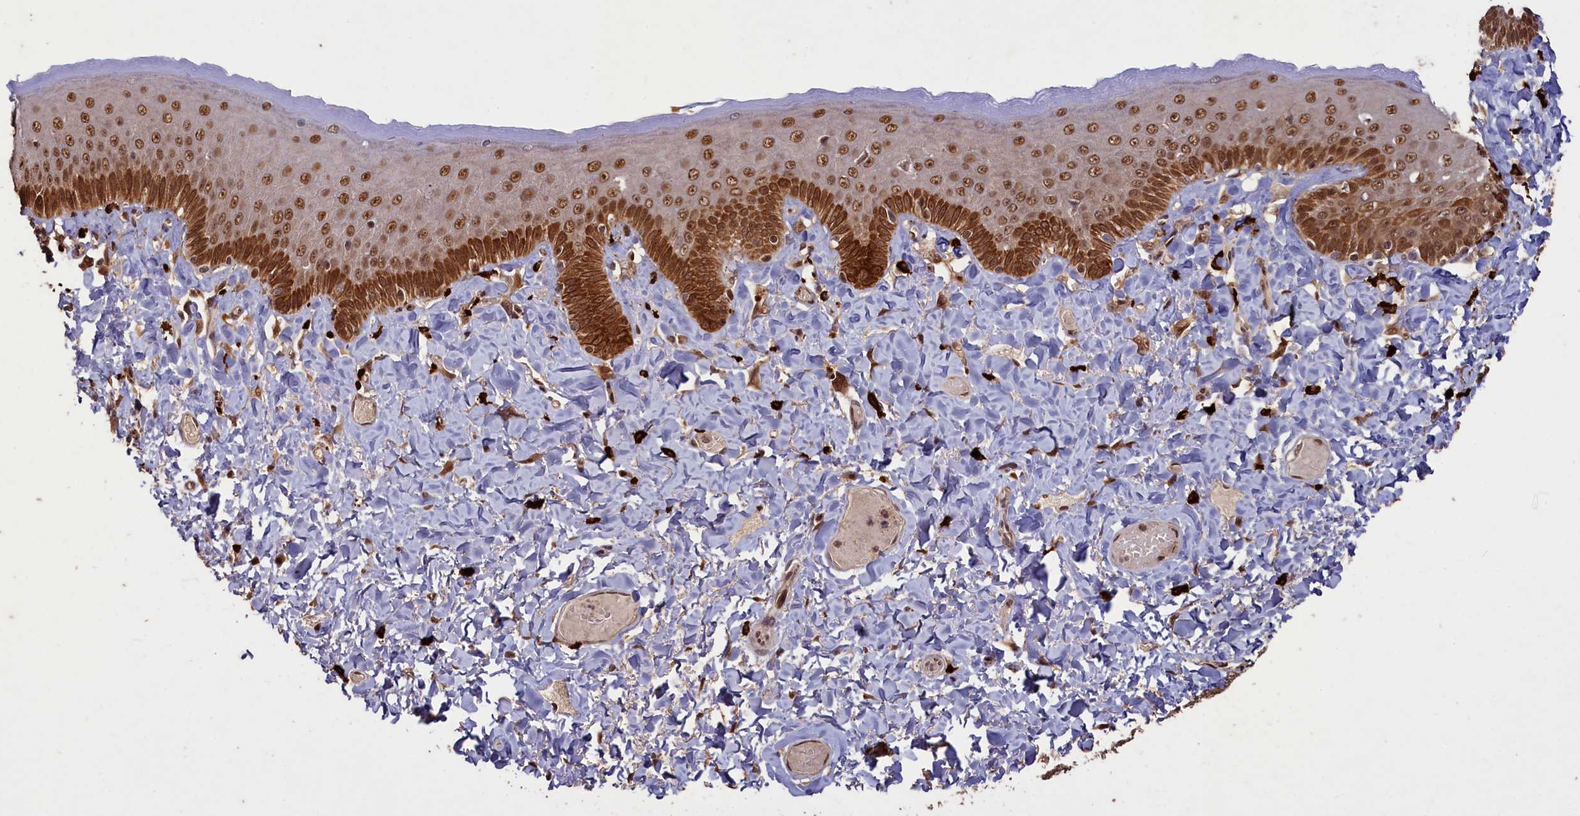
{"staining": {"intensity": "strong", "quantity": ">75%", "location": "cytoplasmic/membranous,nuclear"}, "tissue": "skin", "cell_type": "Epidermal cells", "image_type": "normal", "snomed": [{"axis": "morphology", "description": "Normal tissue, NOS"}, {"axis": "topography", "description": "Anal"}], "caption": "Immunohistochemical staining of benign human skin exhibits >75% levels of strong cytoplasmic/membranous,nuclear protein positivity in approximately >75% of epidermal cells.", "gene": "NAE1", "patient": {"sex": "male", "age": 69}}